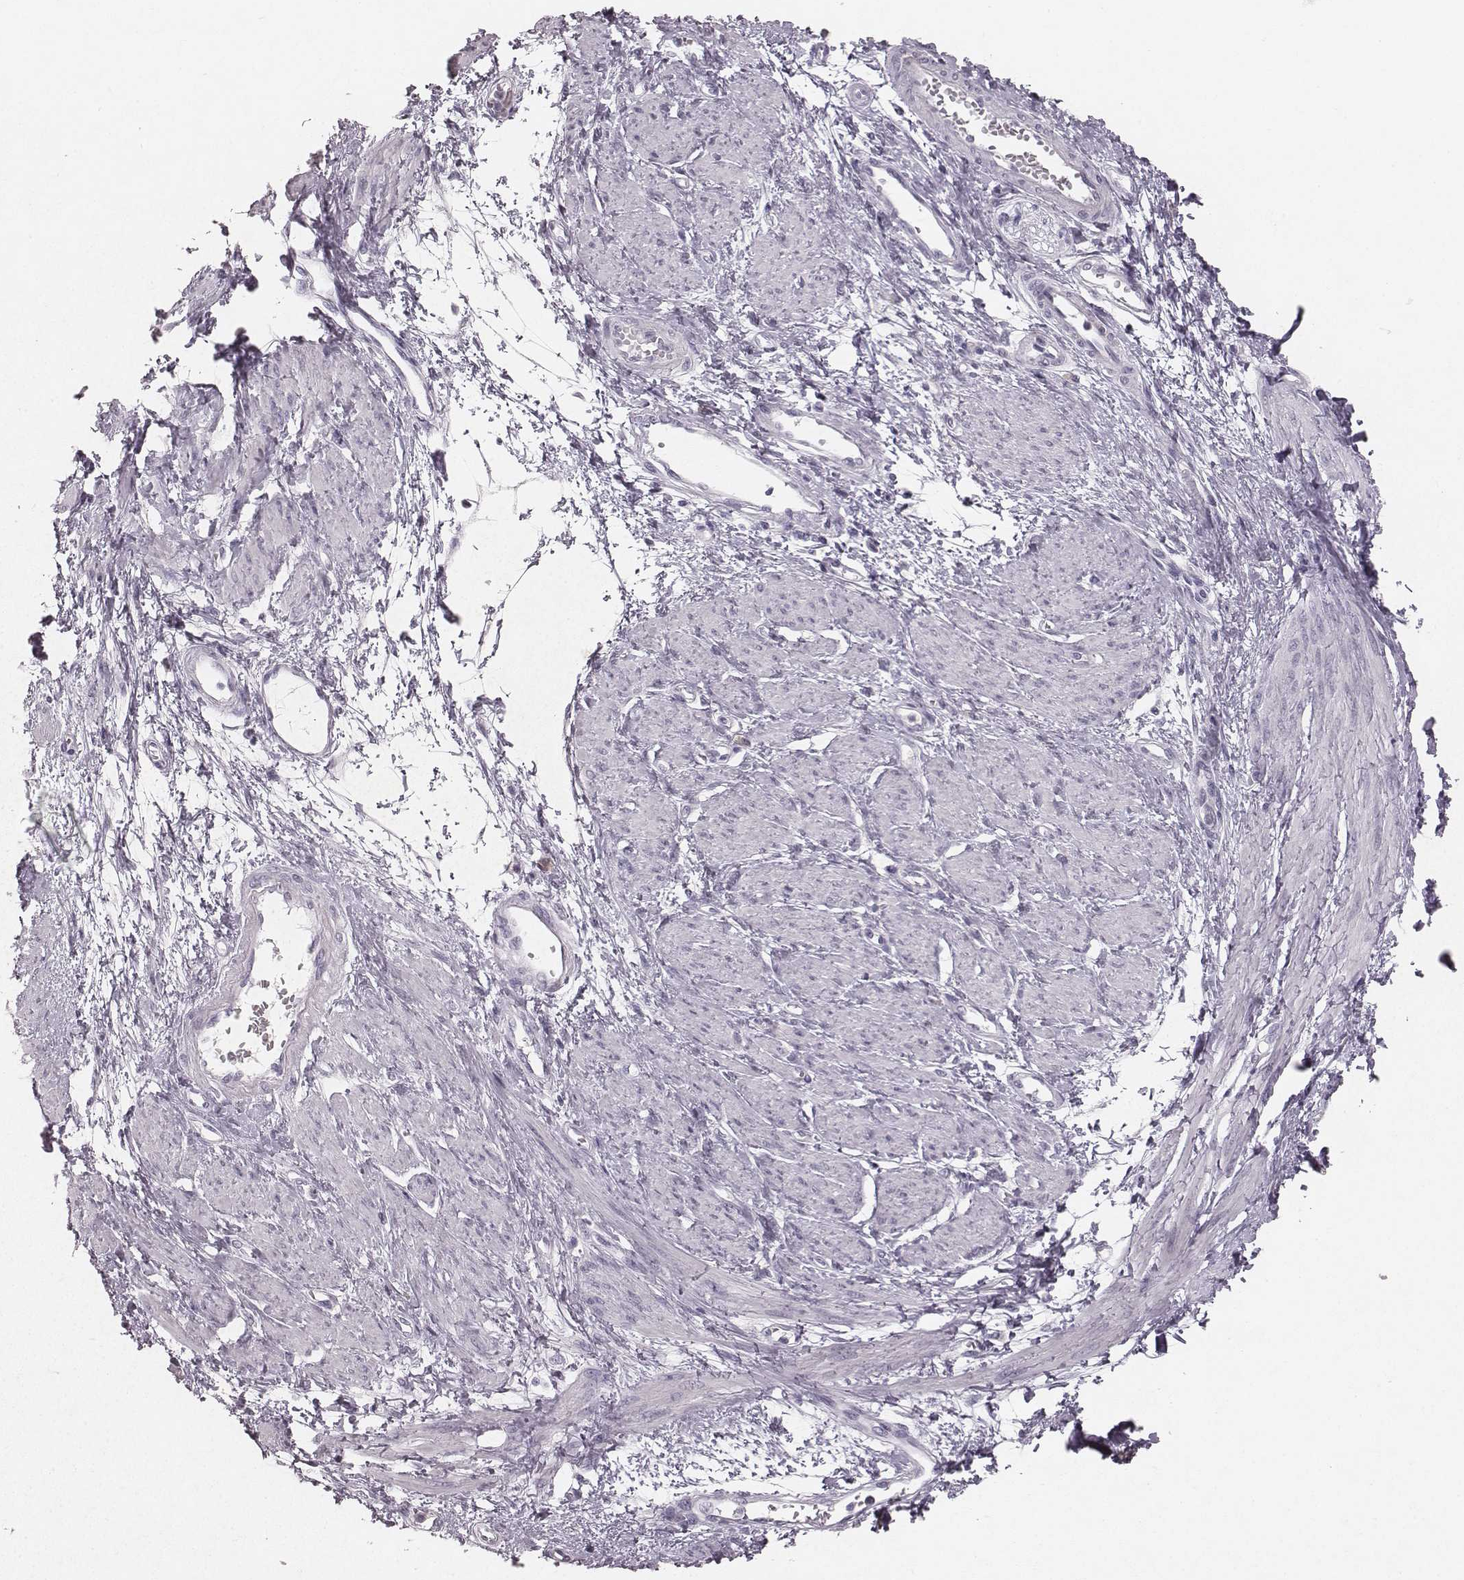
{"staining": {"intensity": "negative", "quantity": "none", "location": "none"}, "tissue": "smooth muscle", "cell_type": "Smooth muscle cells", "image_type": "normal", "snomed": [{"axis": "morphology", "description": "Normal tissue, NOS"}, {"axis": "topography", "description": "Smooth muscle"}, {"axis": "topography", "description": "Uterus"}], "caption": "This image is of benign smooth muscle stained with immunohistochemistry to label a protein in brown with the nuclei are counter-stained blue. There is no positivity in smooth muscle cells. (Stains: DAB (3,3'-diaminobenzidine) immunohistochemistry (IHC) with hematoxylin counter stain, Microscopy: brightfield microscopy at high magnification).", "gene": "SPA17", "patient": {"sex": "female", "age": 39}}